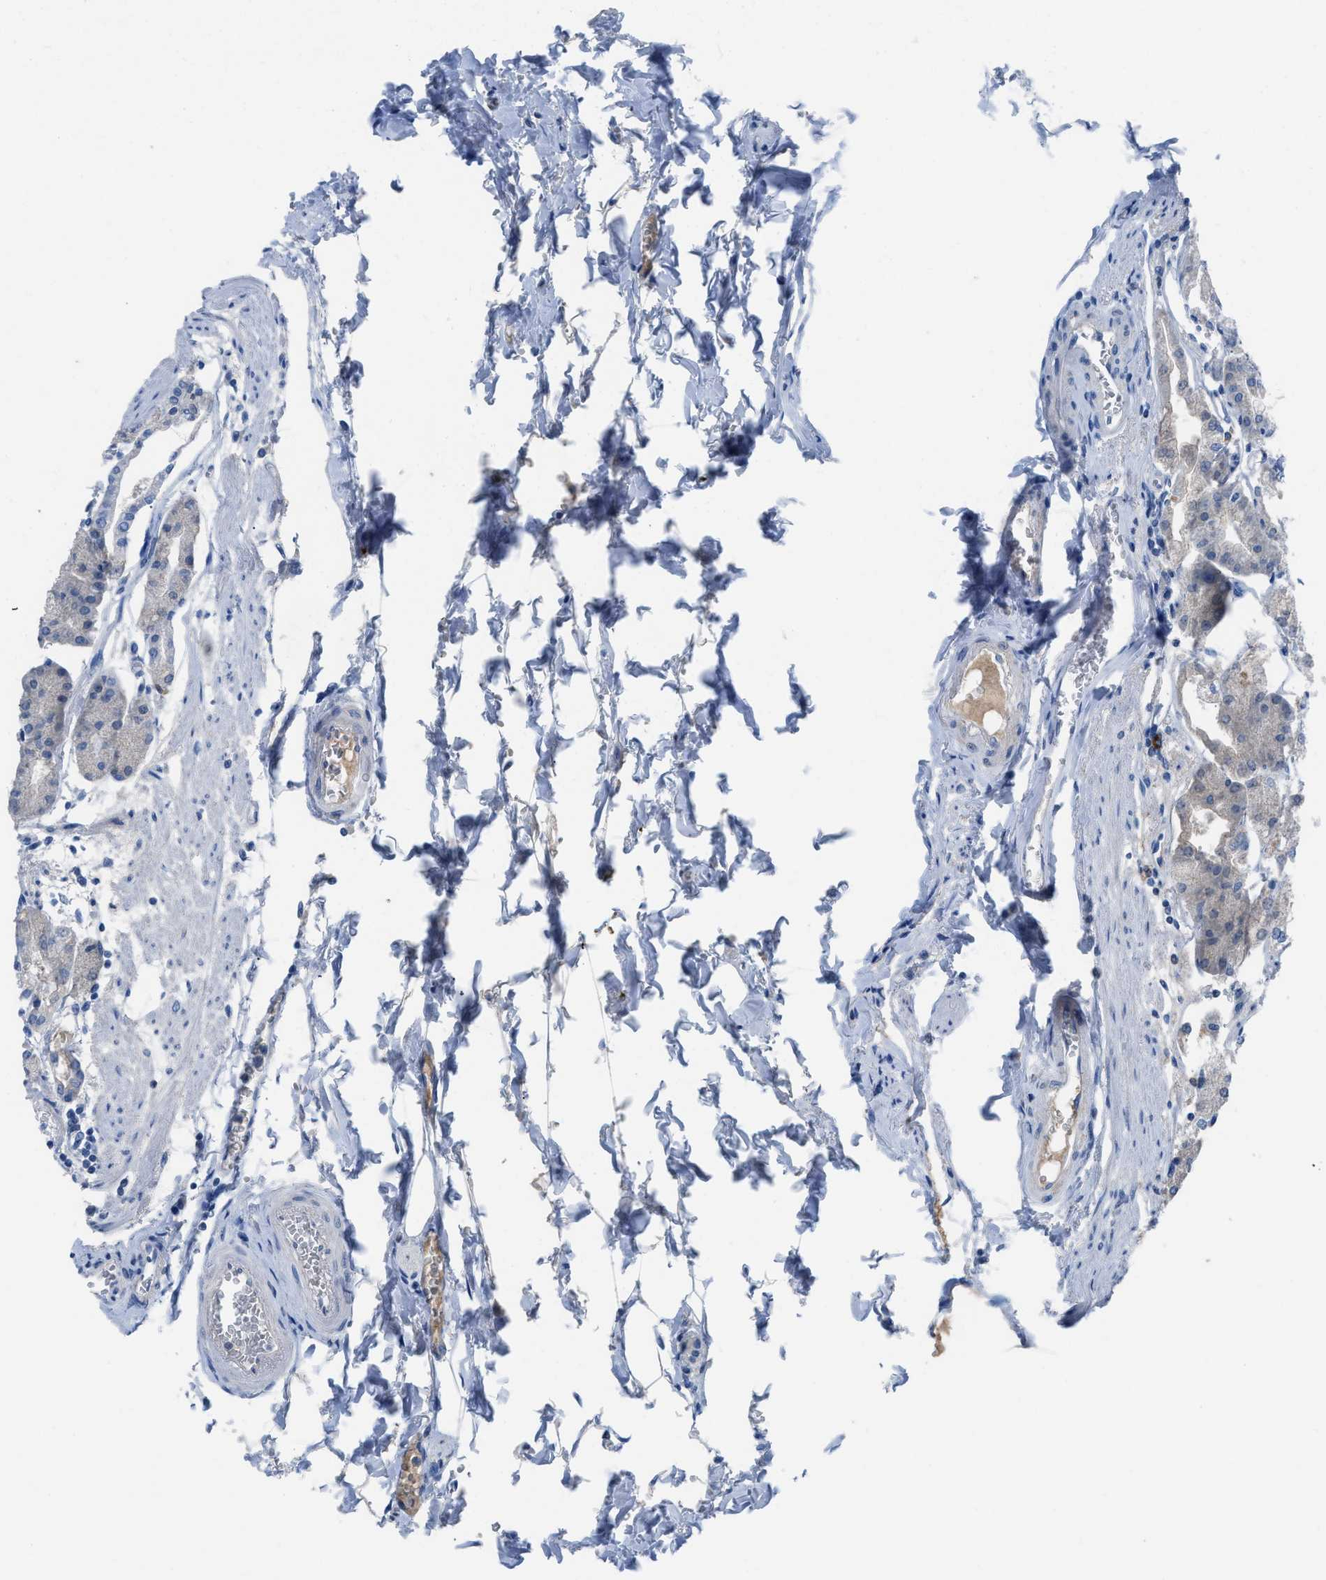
{"staining": {"intensity": "moderate", "quantity": "<25%", "location": "cytoplasmic/membranous"}, "tissue": "stomach", "cell_type": "Glandular cells", "image_type": "normal", "snomed": [{"axis": "morphology", "description": "Normal tissue, NOS"}, {"axis": "topography", "description": "Stomach, lower"}], "caption": "Protein staining displays moderate cytoplasmic/membranous staining in approximately <25% of glandular cells in unremarkable stomach.", "gene": "HPX", "patient": {"sex": "male", "age": 71}}